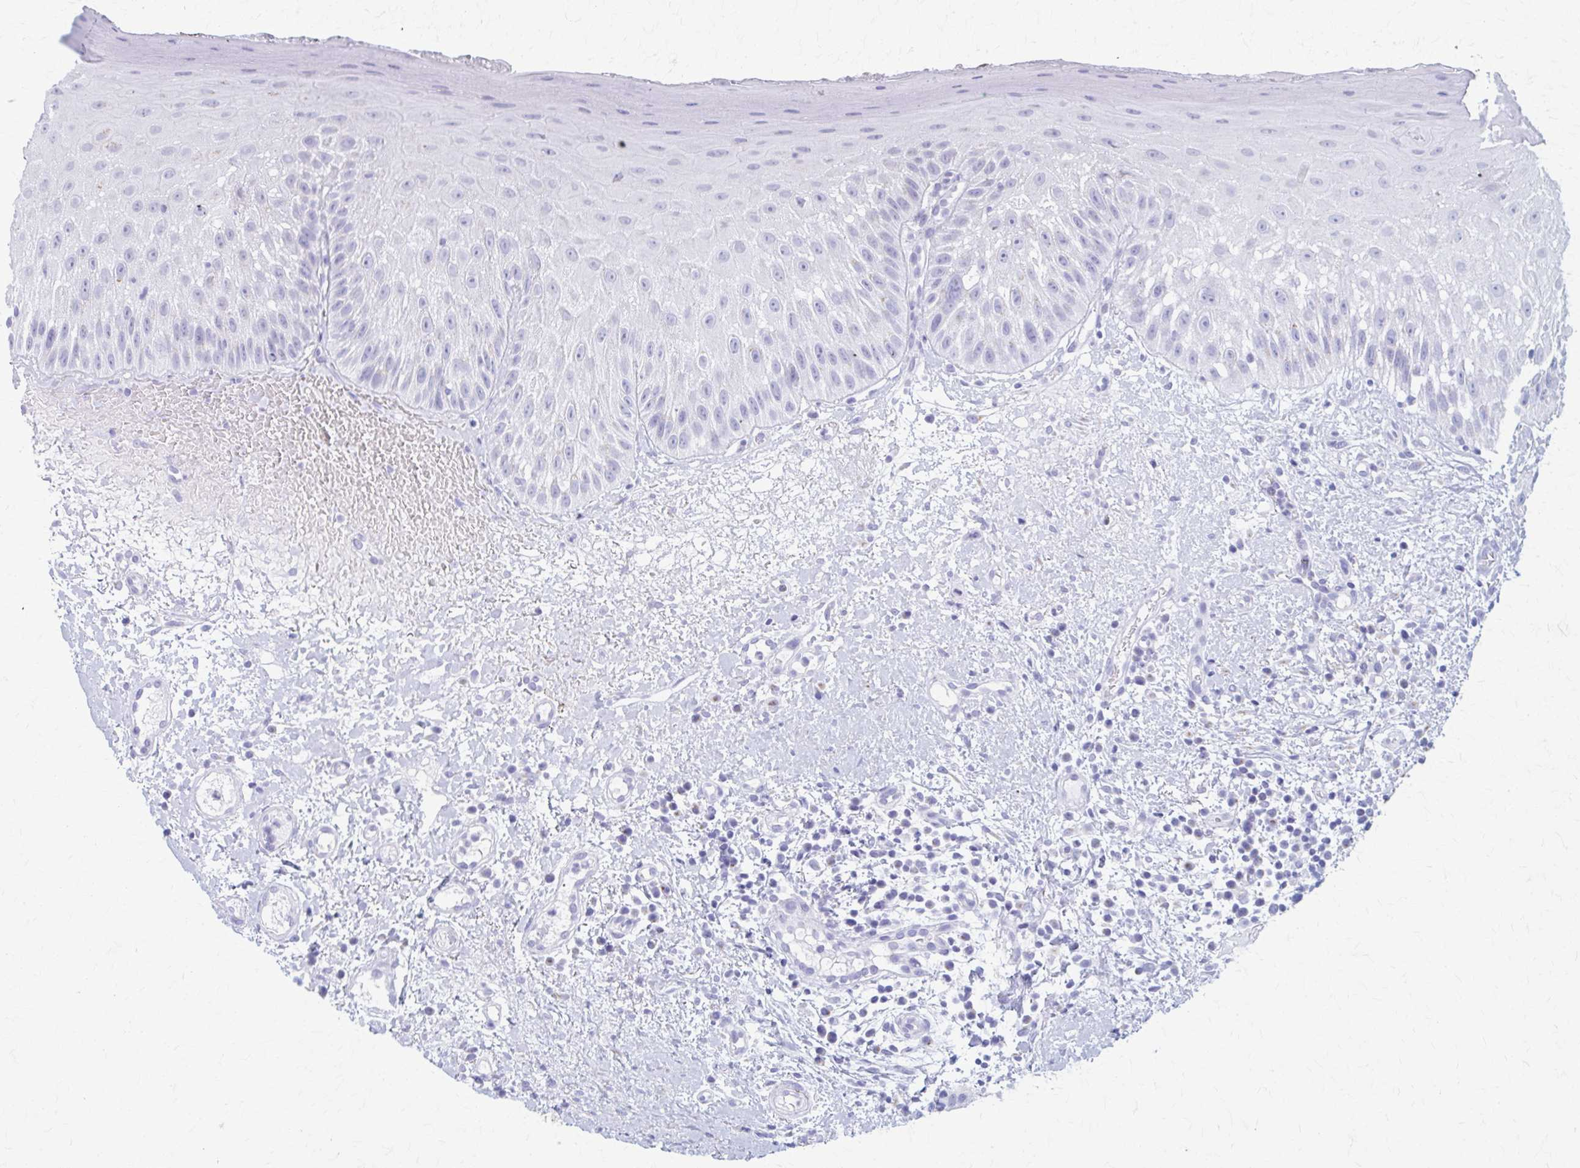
{"staining": {"intensity": "negative", "quantity": "none", "location": "none"}, "tissue": "oral mucosa", "cell_type": "Squamous epithelial cells", "image_type": "normal", "snomed": [{"axis": "morphology", "description": "Normal tissue, NOS"}, {"axis": "topography", "description": "Oral tissue"}, {"axis": "topography", "description": "Tounge, NOS"}], "caption": "A high-resolution histopathology image shows IHC staining of benign oral mucosa, which displays no significant expression in squamous epithelial cells.", "gene": "KCNE2", "patient": {"sex": "male", "age": 83}}